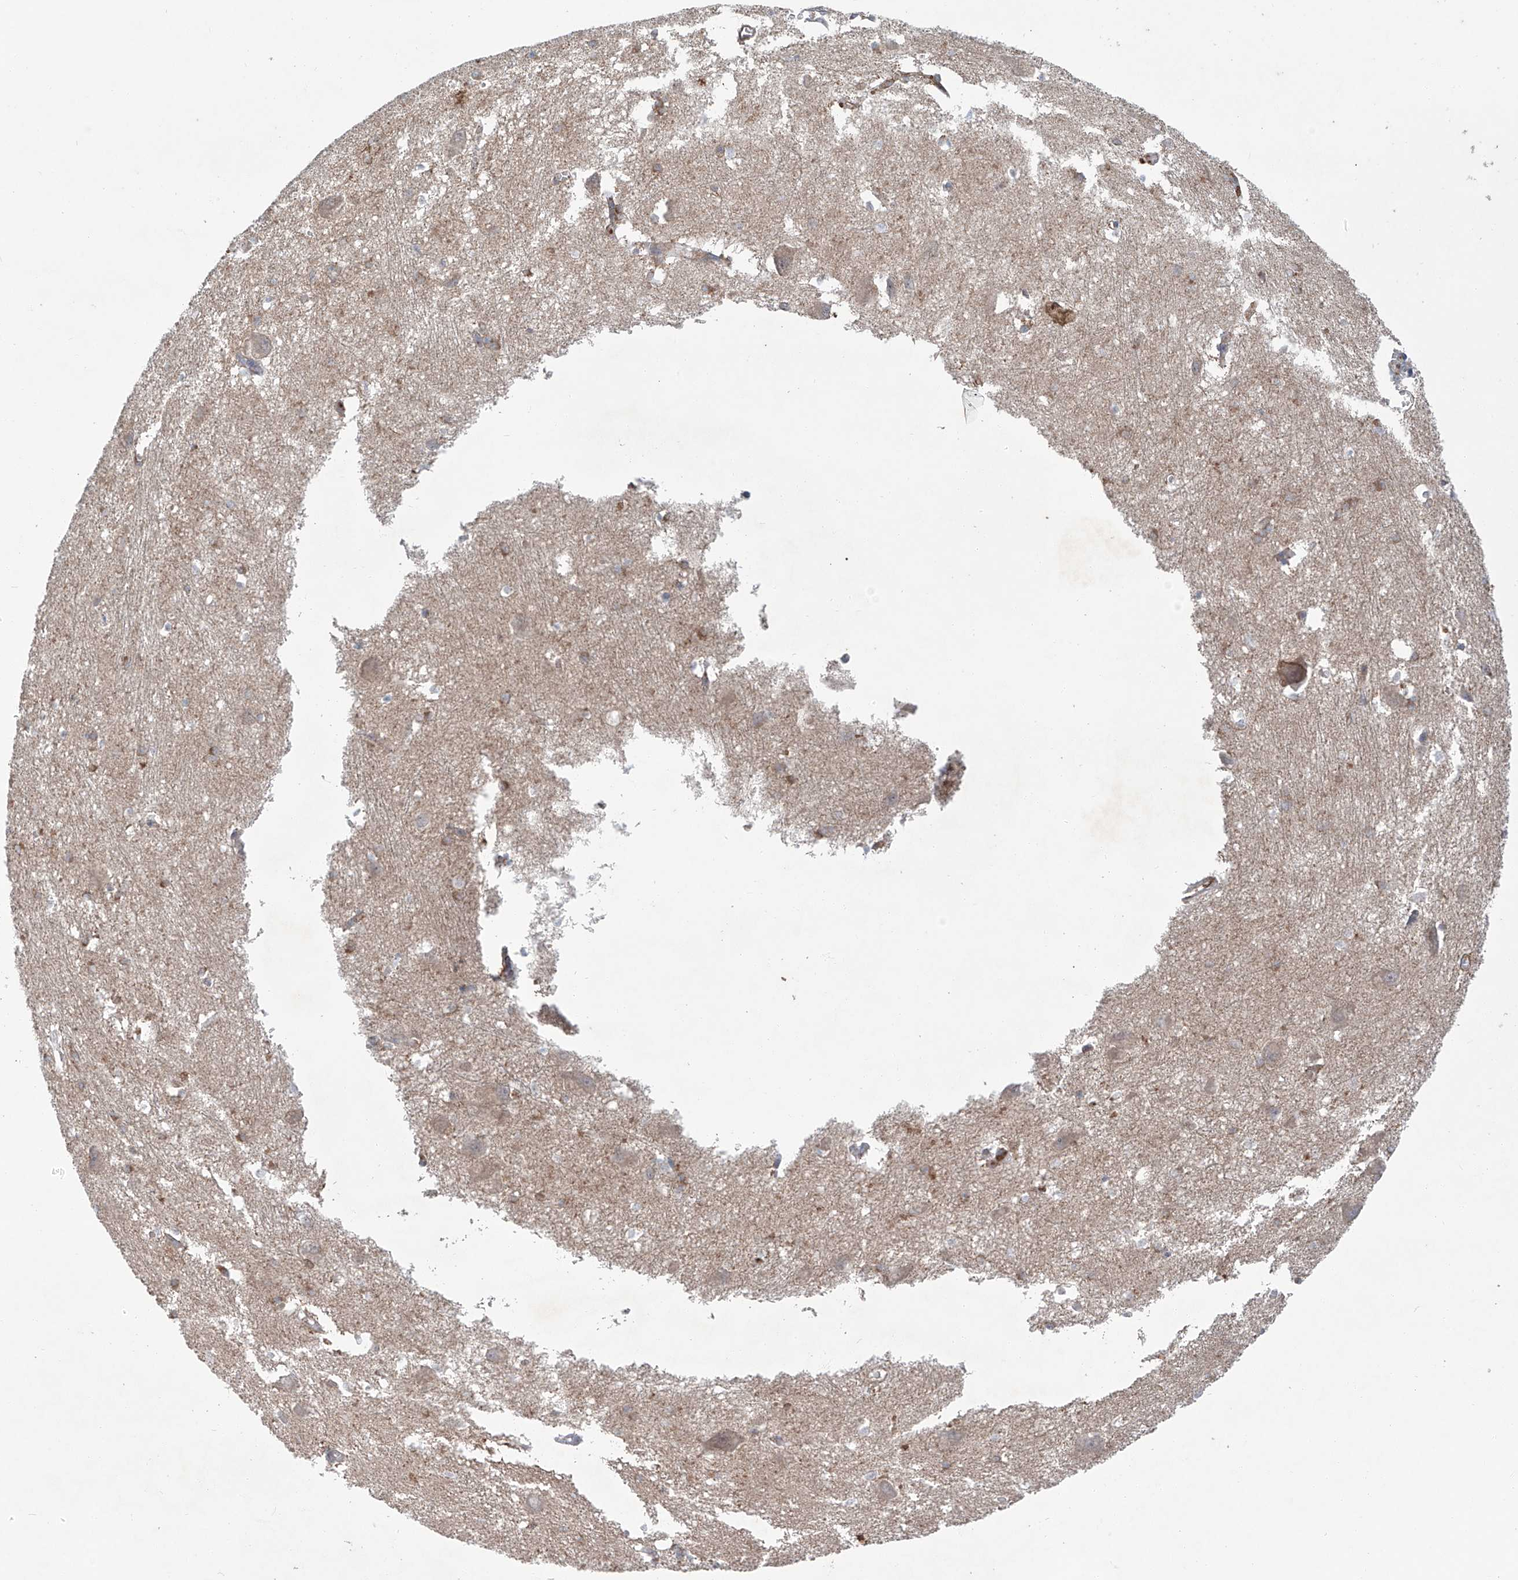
{"staining": {"intensity": "weak", "quantity": "<25%", "location": "cytoplasmic/membranous"}, "tissue": "caudate", "cell_type": "Glial cells", "image_type": "normal", "snomed": [{"axis": "morphology", "description": "Normal tissue, NOS"}, {"axis": "topography", "description": "Lateral ventricle wall"}], "caption": "Photomicrograph shows no protein expression in glial cells of benign caudate. Brightfield microscopy of immunohistochemistry (IHC) stained with DAB (3,3'-diaminobenzidine) (brown) and hematoxylin (blue), captured at high magnification.", "gene": "SIX4", "patient": {"sex": "male", "age": 37}}